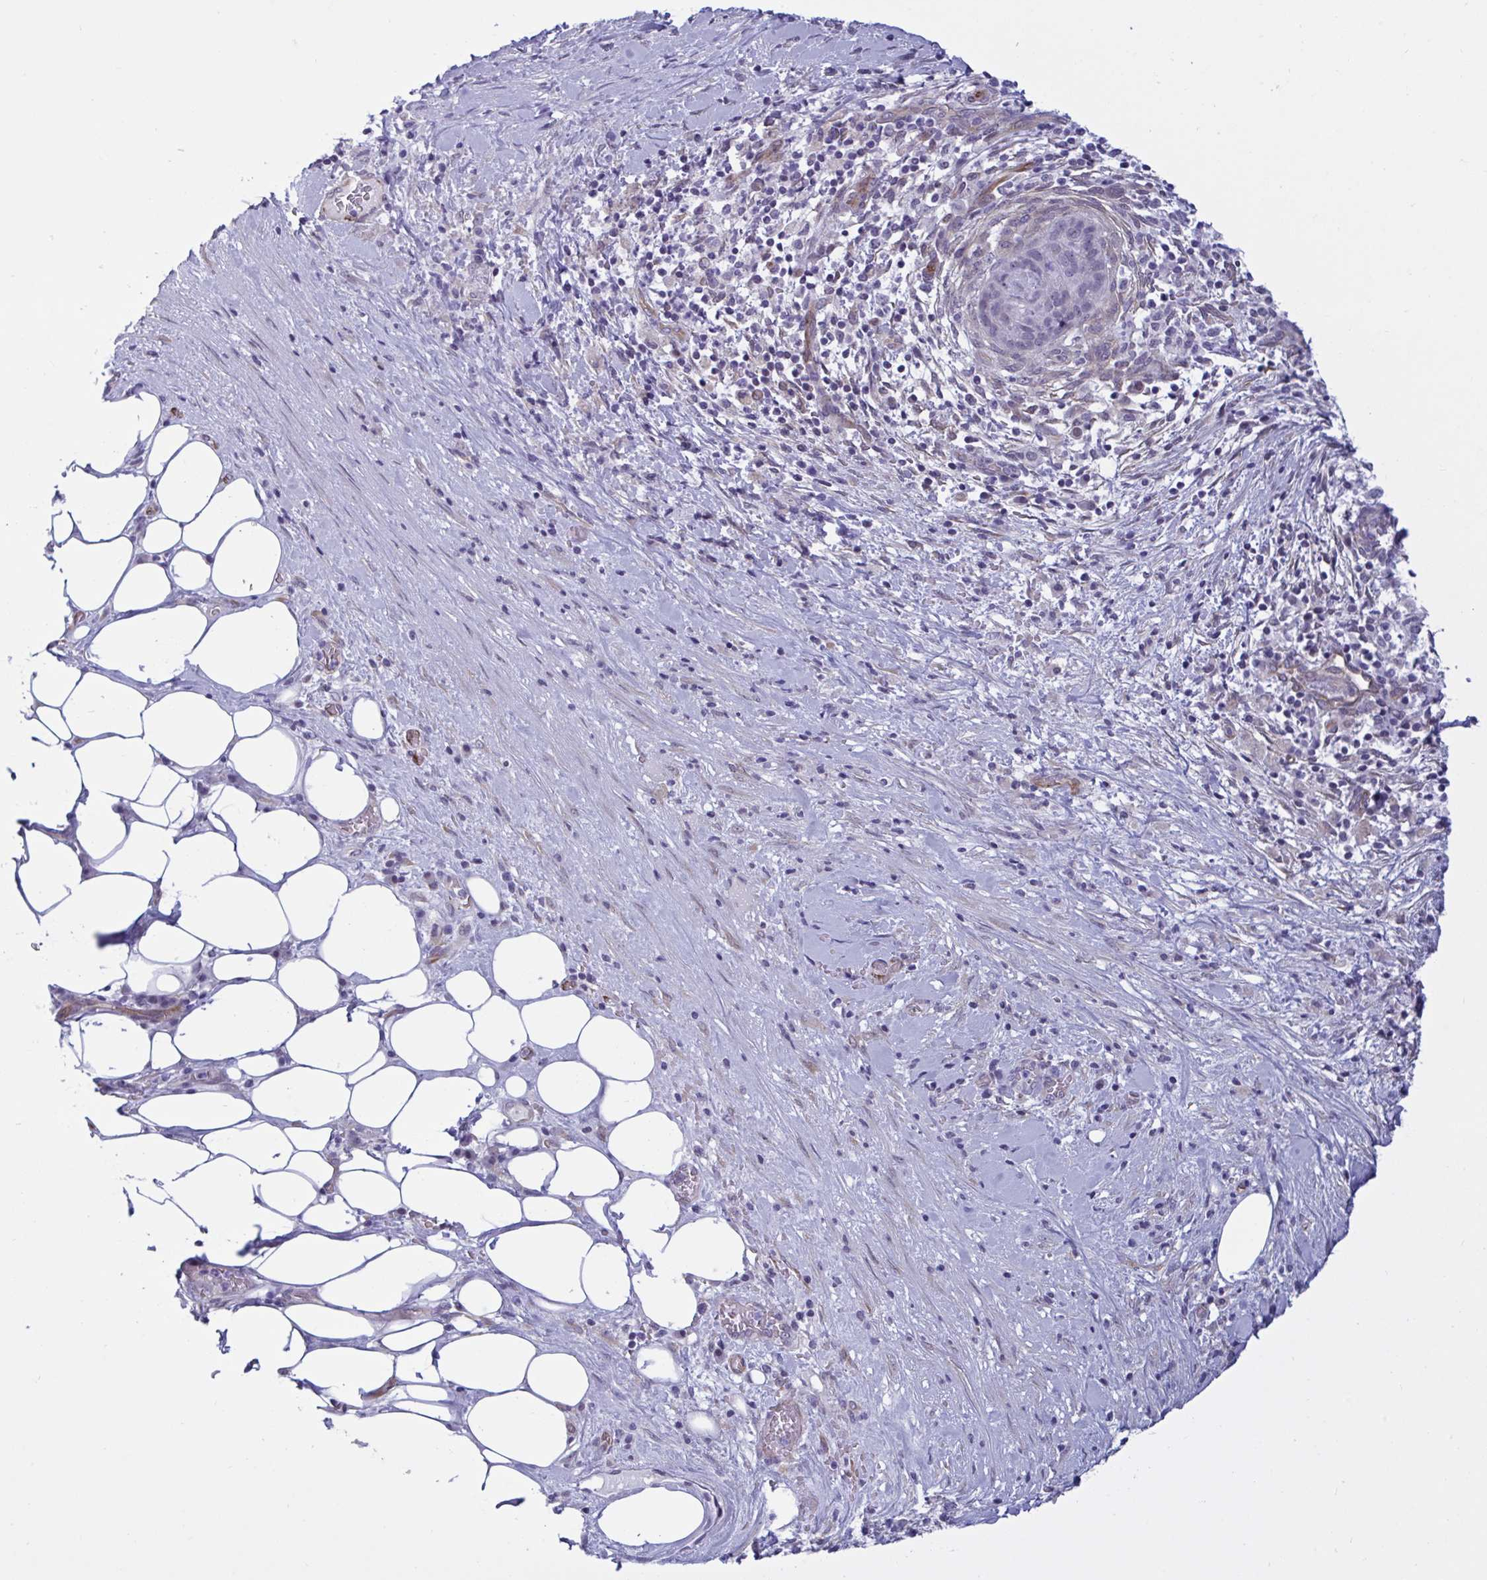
{"staining": {"intensity": "negative", "quantity": "none", "location": "none"}, "tissue": "pancreatic cancer", "cell_type": "Tumor cells", "image_type": "cancer", "snomed": [{"axis": "morphology", "description": "Adenocarcinoma, NOS"}, {"axis": "topography", "description": "Pancreas"}], "caption": "There is no significant staining in tumor cells of pancreatic cancer (adenocarcinoma). (Immunohistochemistry (ihc), brightfield microscopy, high magnification).", "gene": "EML1", "patient": {"sex": "male", "age": 44}}